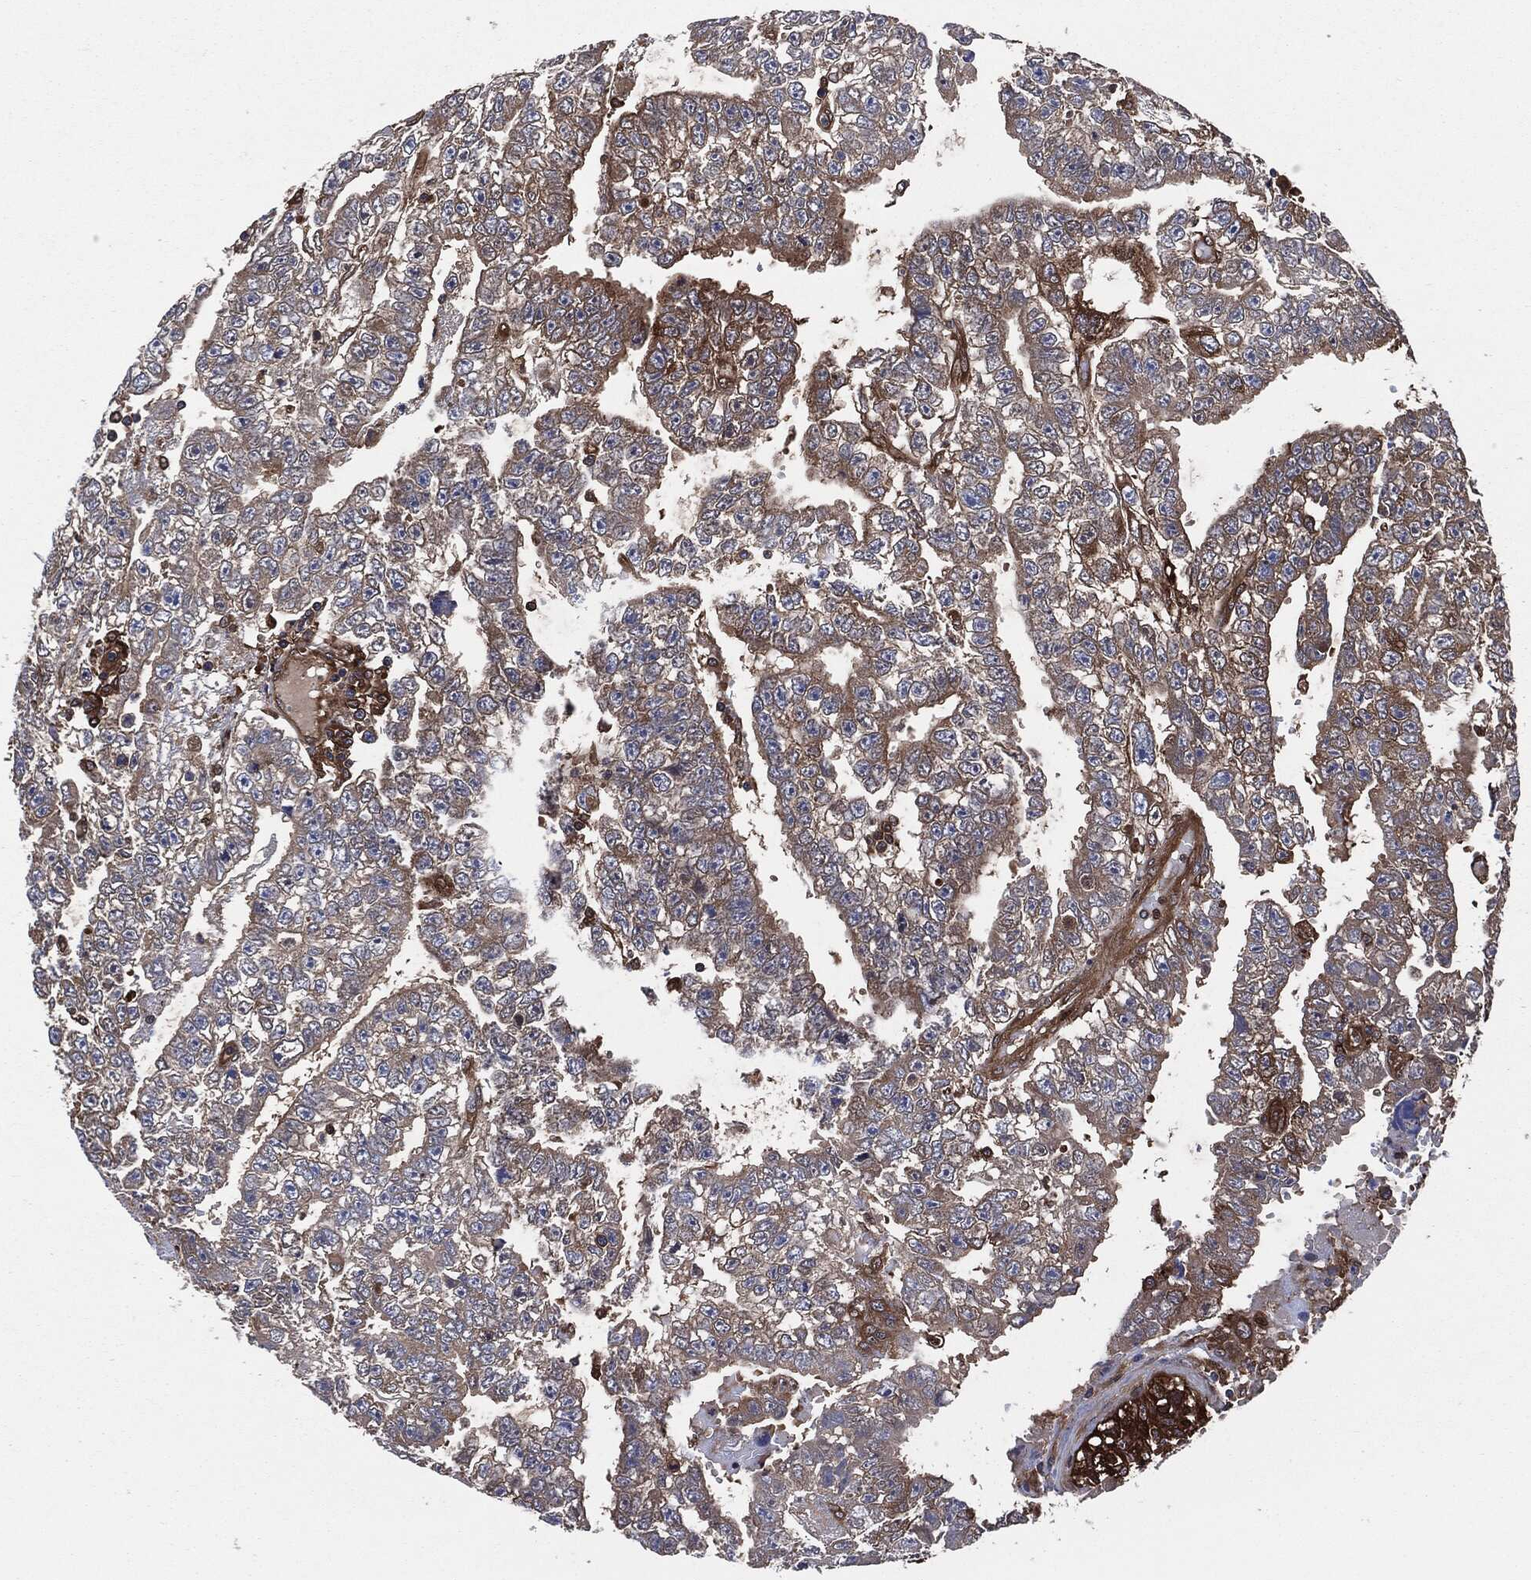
{"staining": {"intensity": "moderate", "quantity": "<25%", "location": "cytoplasmic/membranous"}, "tissue": "testis cancer", "cell_type": "Tumor cells", "image_type": "cancer", "snomed": [{"axis": "morphology", "description": "Carcinoma, Embryonal, NOS"}, {"axis": "topography", "description": "Testis"}], "caption": "Immunohistochemical staining of embryonal carcinoma (testis) reveals moderate cytoplasmic/membranous protein staining in about <25% of tumor cells. (DAB IHC with brightfield microscopy, high magnification).", "gene": "XPNPEP1", "patient": {"sex": "male", "age": 25}}